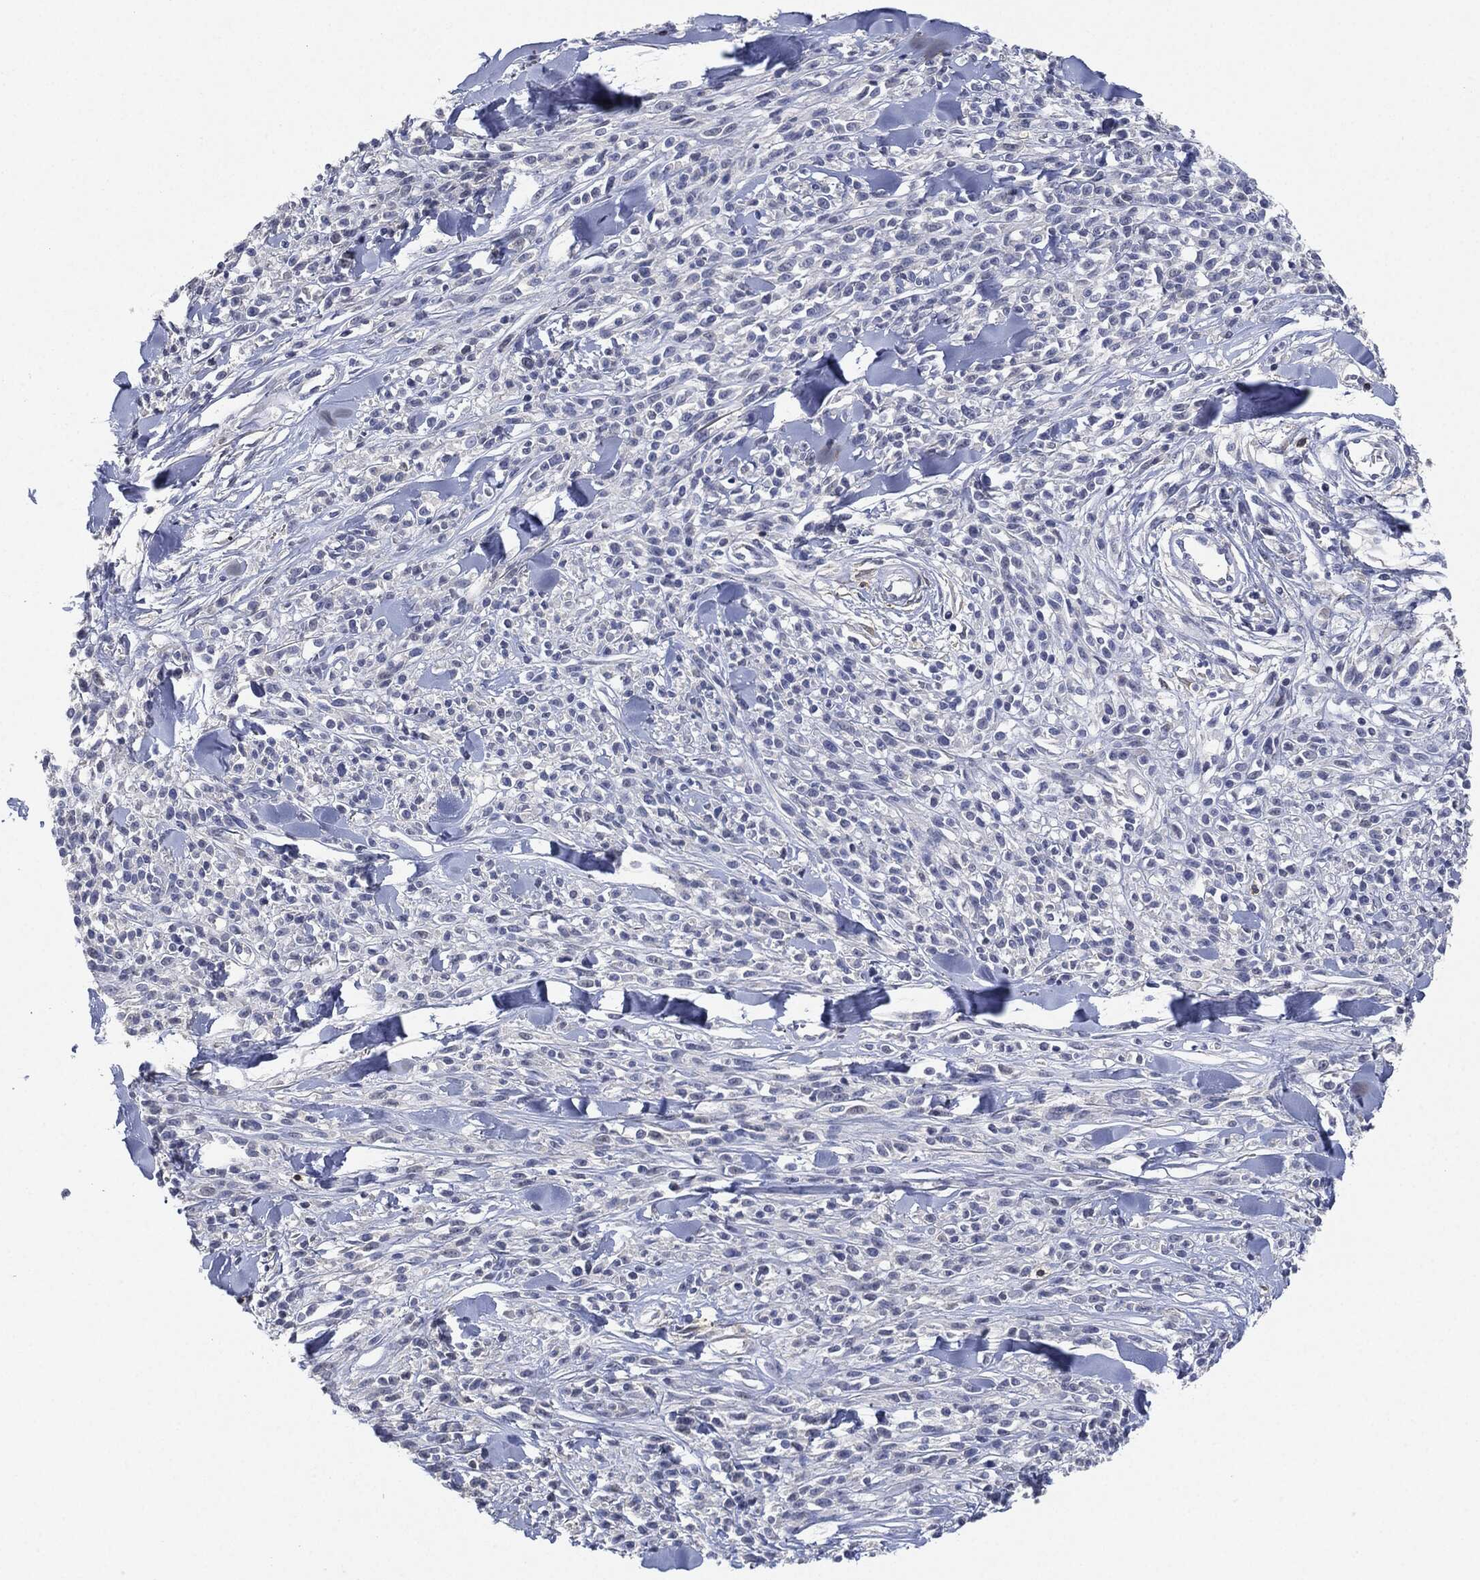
{"staining": {"intensity": "negative", "quantity": "none", "location": "none"}, "tissue": "melanoma", "cell_type": "Tumor cells", "image_type": "cancer", "snomed": [{"axis": "morphology", "description": "Malignant melanoma, NOS"}, {"axis": "topography", "description": "Skin"}, {"axis": "topography", "description": "Skin of trunk"}], "caption": "There is no significant positivity in tumor cells of melanoma.", "gene": "NTRK1", "patient": {"sex": "male", "age": 74}}